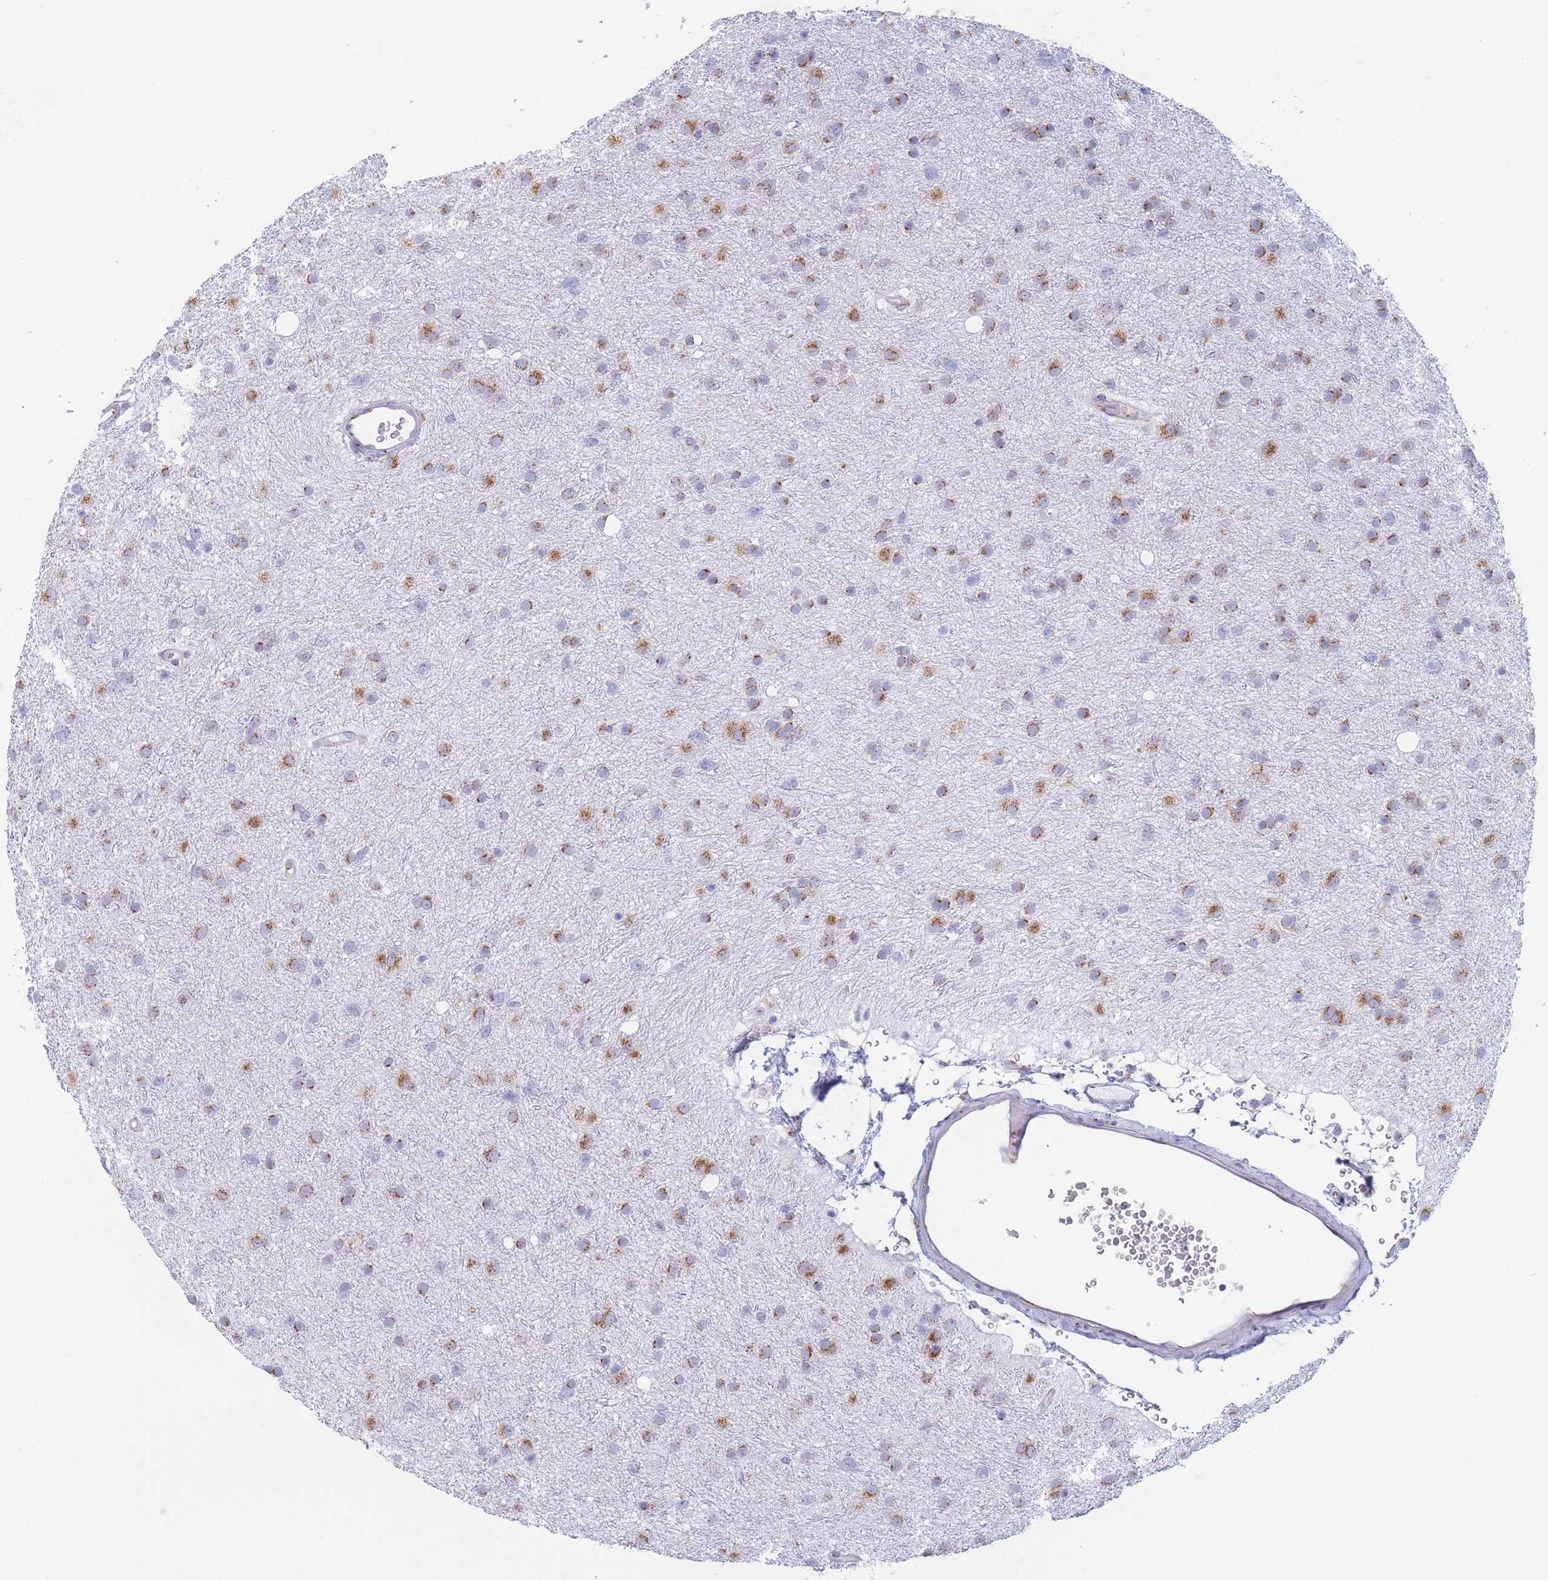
{"staining": {"intensity": "moderate", "quantity": ">75%", "location": "cytoplasmic/membranous"}, "tissue": "glioma", "cell_type": "Tumor cells", "image_type": "cancer", "snomed": [{"axis": "morphology", "description": "Glioma, malignant, Low grade"}, {"axis": "topography", "description": "Cerebral cortex"}], "caption": "Human glioma stained with a brown dye reveals moderate cytoplasmic/membranous positive staining in approximately >75% of tumor cells.", "gene": "MRPL30", "patient": {"sex": "female", "age": 39}}